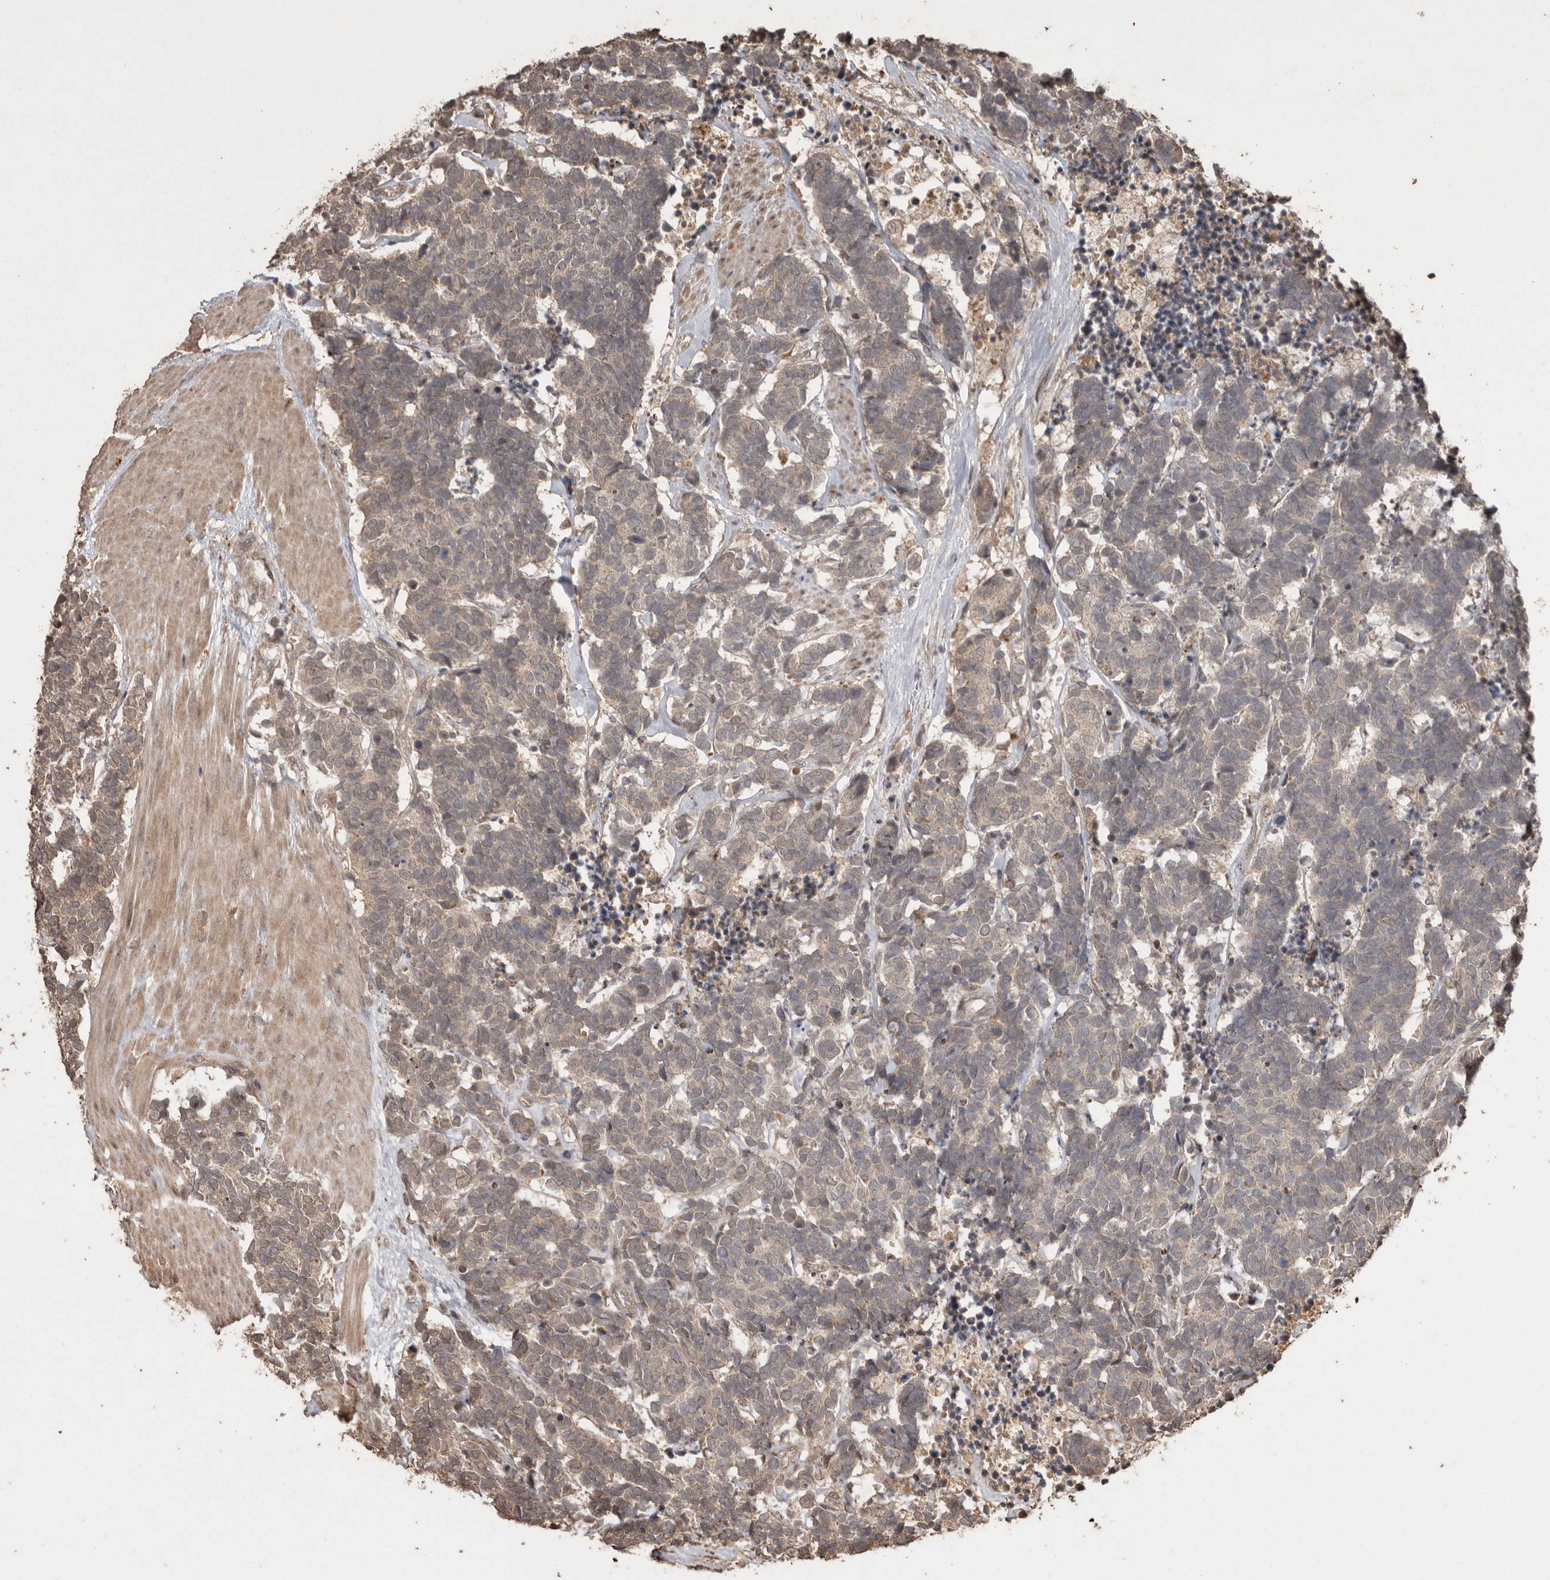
{"staining": {"intensity": "weak", "quantity": ">75%", "location": "cytoplasmic/membranous"}, "tissue": "carcinoid", "cell_type": "Tumor cells", "image_type": "cancer", "snomed": [{"axis": "morphology", "description": "Carcinoma, NOS"}, {"axis": "morphology", "description": "Carcinoid, malignant, NOS"}, {"axis": "topography", "description": "Urinary bladder"}], "caption": "Protein staining by immunohistochemistry shows weak cytoplasmic/membranous expression in approximately >75% of tumor cells in carcinoma.", "gene": "NUP43", "patient": {"sex": "male", "age": 57}}